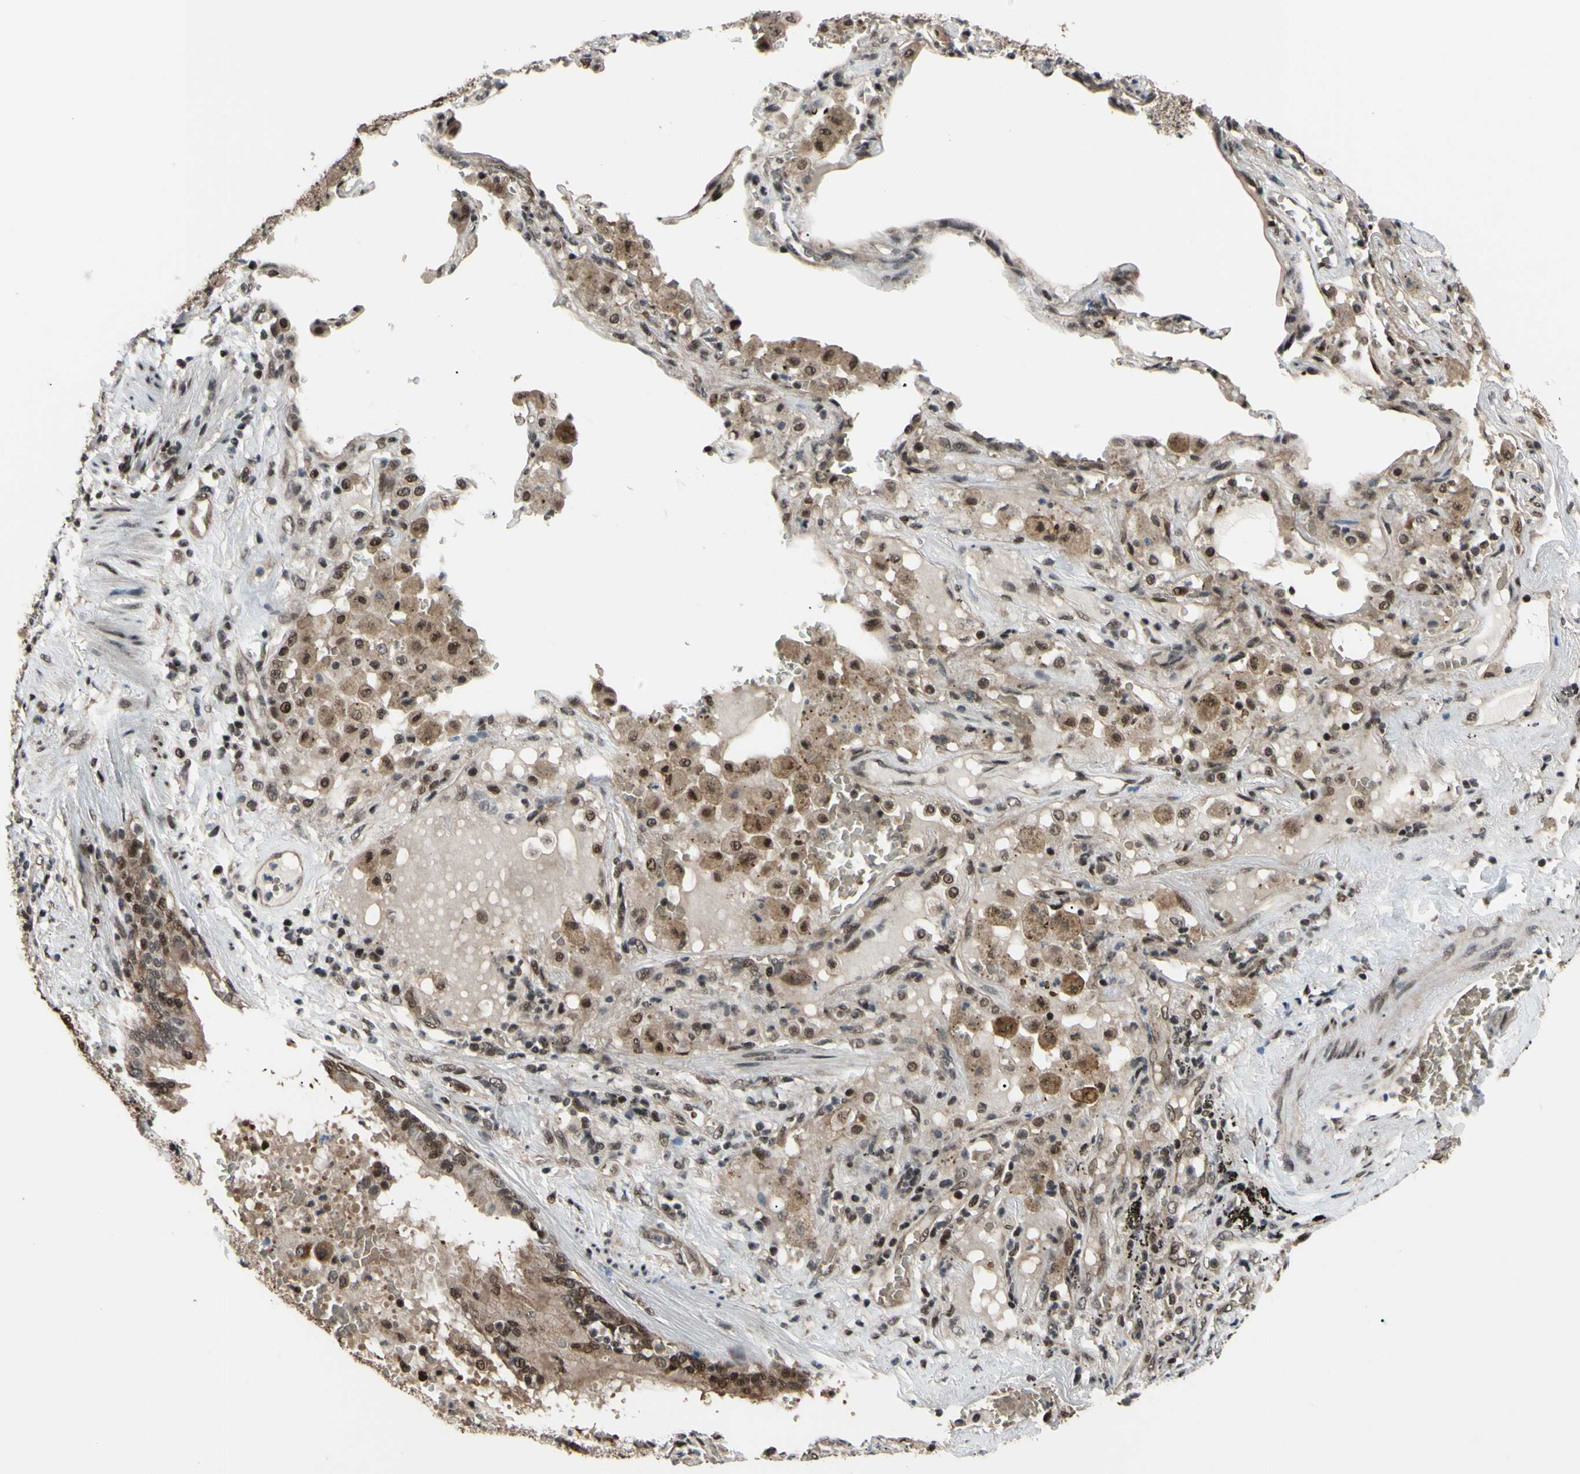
{"staining": {"intensity": "moderate", "quantity": ">75%", "location": "cytoplasmic/membranous,nuclear"}, "tissue": "lung cancer", "cell_type": "Tumor cells", "image_type": "cancer", "snomed": [{"axis": "morphology", "description": "Squamous cell carcinoma, NOS"}, {"axis": "topography", "description": "Lung"}], "caption": "This histopathology image shows squamous cell carcinoma (lung) stained with immunohistochemistry to label a protein in brown. The cytoplasmic/membranous and nuclear of tumor cells show moderate positivity for the protein. Nuclei are counter-stained blue.", "gene": "THAP12", "patient": {"sex": "male", "age": 57}}